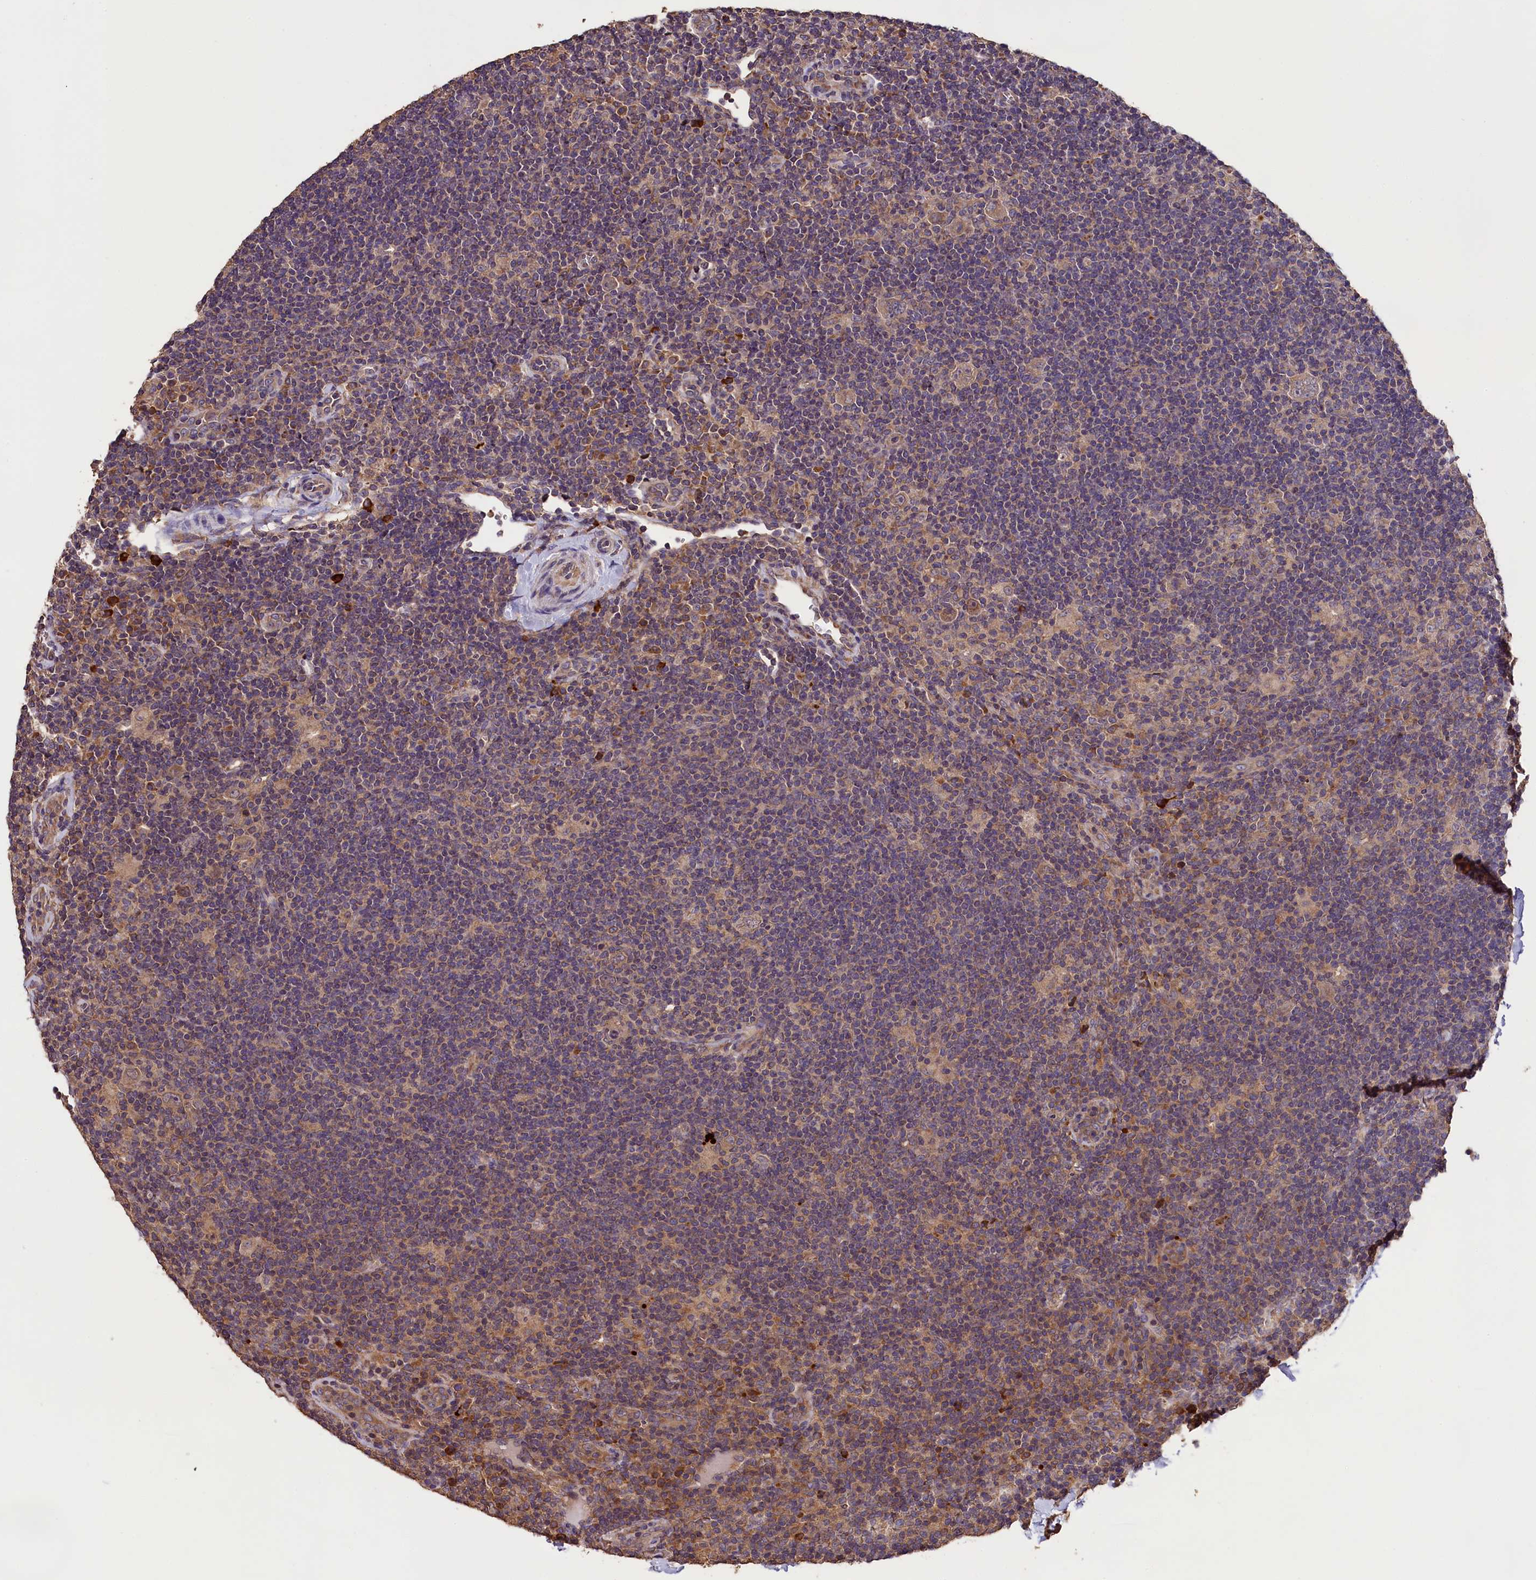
{"staining": {"intensity": "moderate", "quantity": ">75%", "location": "cytoplasmic/membranous"}, "tissue": "lymphoma", "cell_type": "Tumor cells", "image_type": "cancer", "snomed": [{"axis": "morphology", "description": "Hodgkin's disease, NOS"}, {"axis": "topography", "description": "Lymph node"}], "caption": "Immunohistochemical staining of human Hodgkin's disease demonstrates moderate cytoplasmic/membranous protein positivity in approximately >75% of tumor cells.", "gene": "ENKD1", "patient": {"sex": "female", "age": 57}}